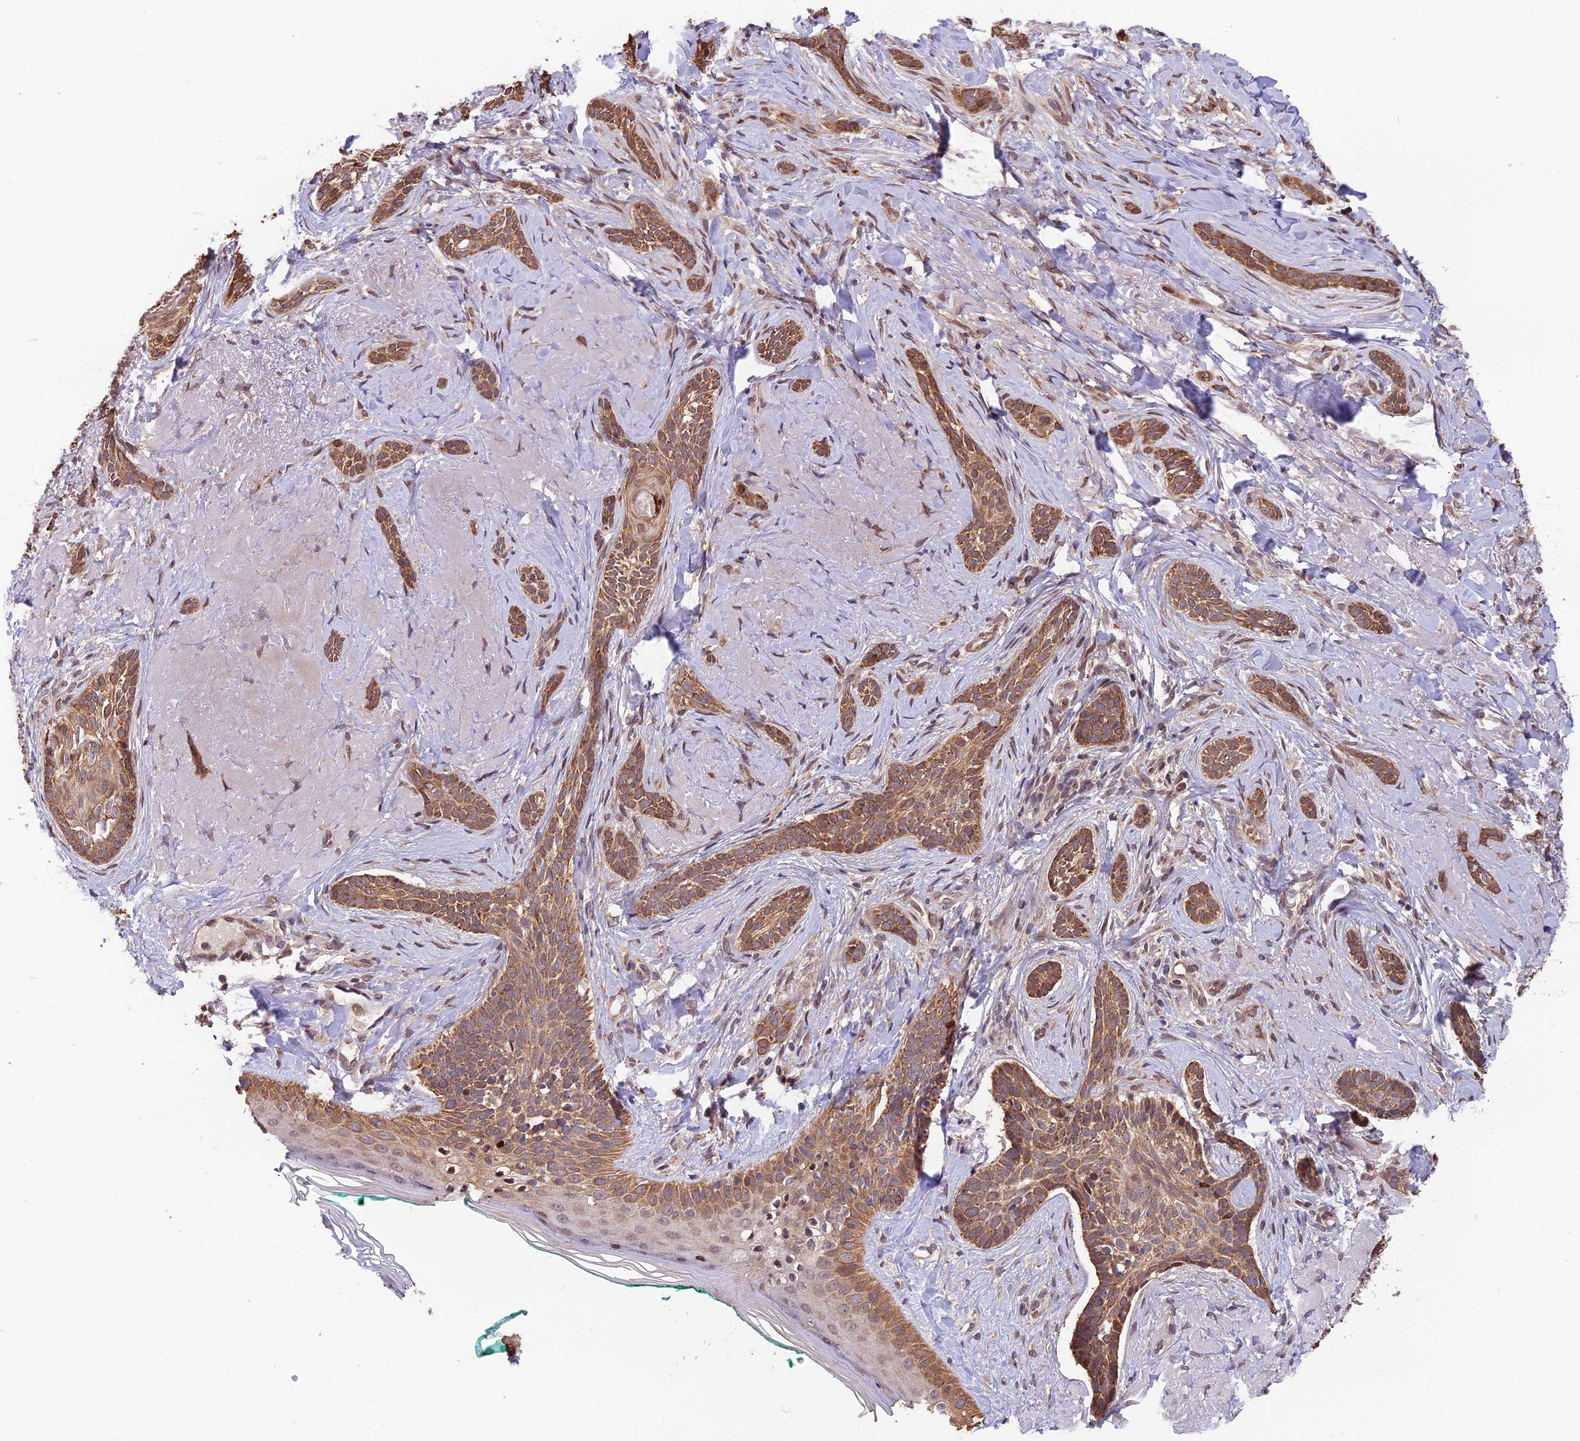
{"staining": {"intensity": "moderate", "quantity": ">75%", "location": "cytoplasmic/membranous"}, "tissue": "skin cancer", "cell_type": "Tumor cells", "image_type": "cancer", "snomed": [{"axis": "morphology", "description": "Basal cell carcinoma"}, {"axis": "topography", "description": "Skin"}], "caption": "A medium amount of moderate cytoplasmic/membranous staining is seen in about >75% of tumor cells in basal cell carcinoma (skin) tissue.", "gene": "CYP2R1", "patient": {"sex": "male", "age": 71}}